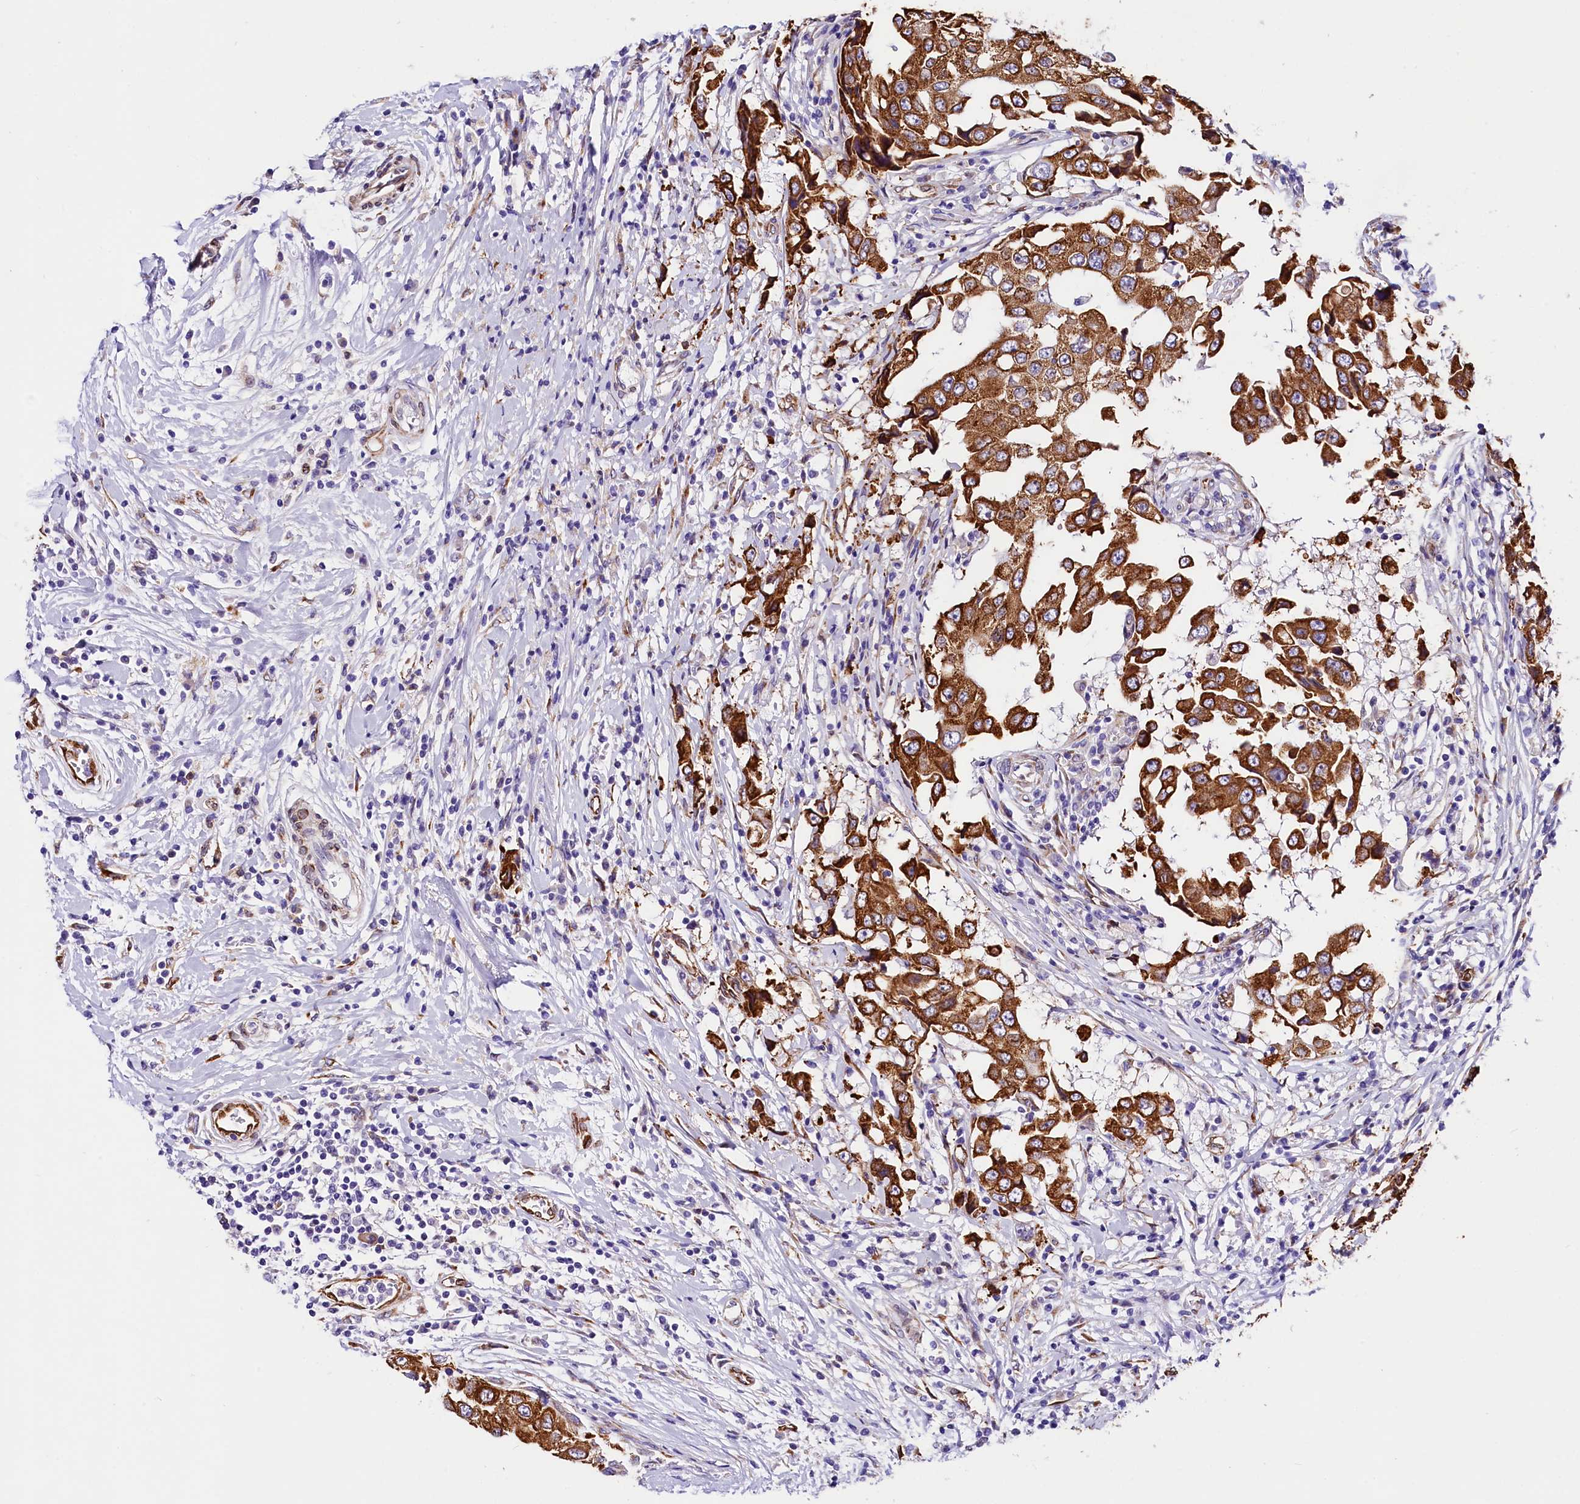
{"staining": {"intensity": "moderate", "quantity": ">75%", "location": "cytoplasmic/membranous"}, "tissue": "breast cancer", "cell_type": "Tumor cells", "image_type": "cancer", "snomed": [{"axis": "morphology", "description": "Duct carcinoma"}, {"axis": "topography", "description": "Breast"}], "caption": "Protein staining of breast cancer tissue exhibits moderate cytoplasmic/membranous staining in approximately >75% of tumor cells.", "gene": "ITGA1", "patient": {"sex": "female", "age": 27}}